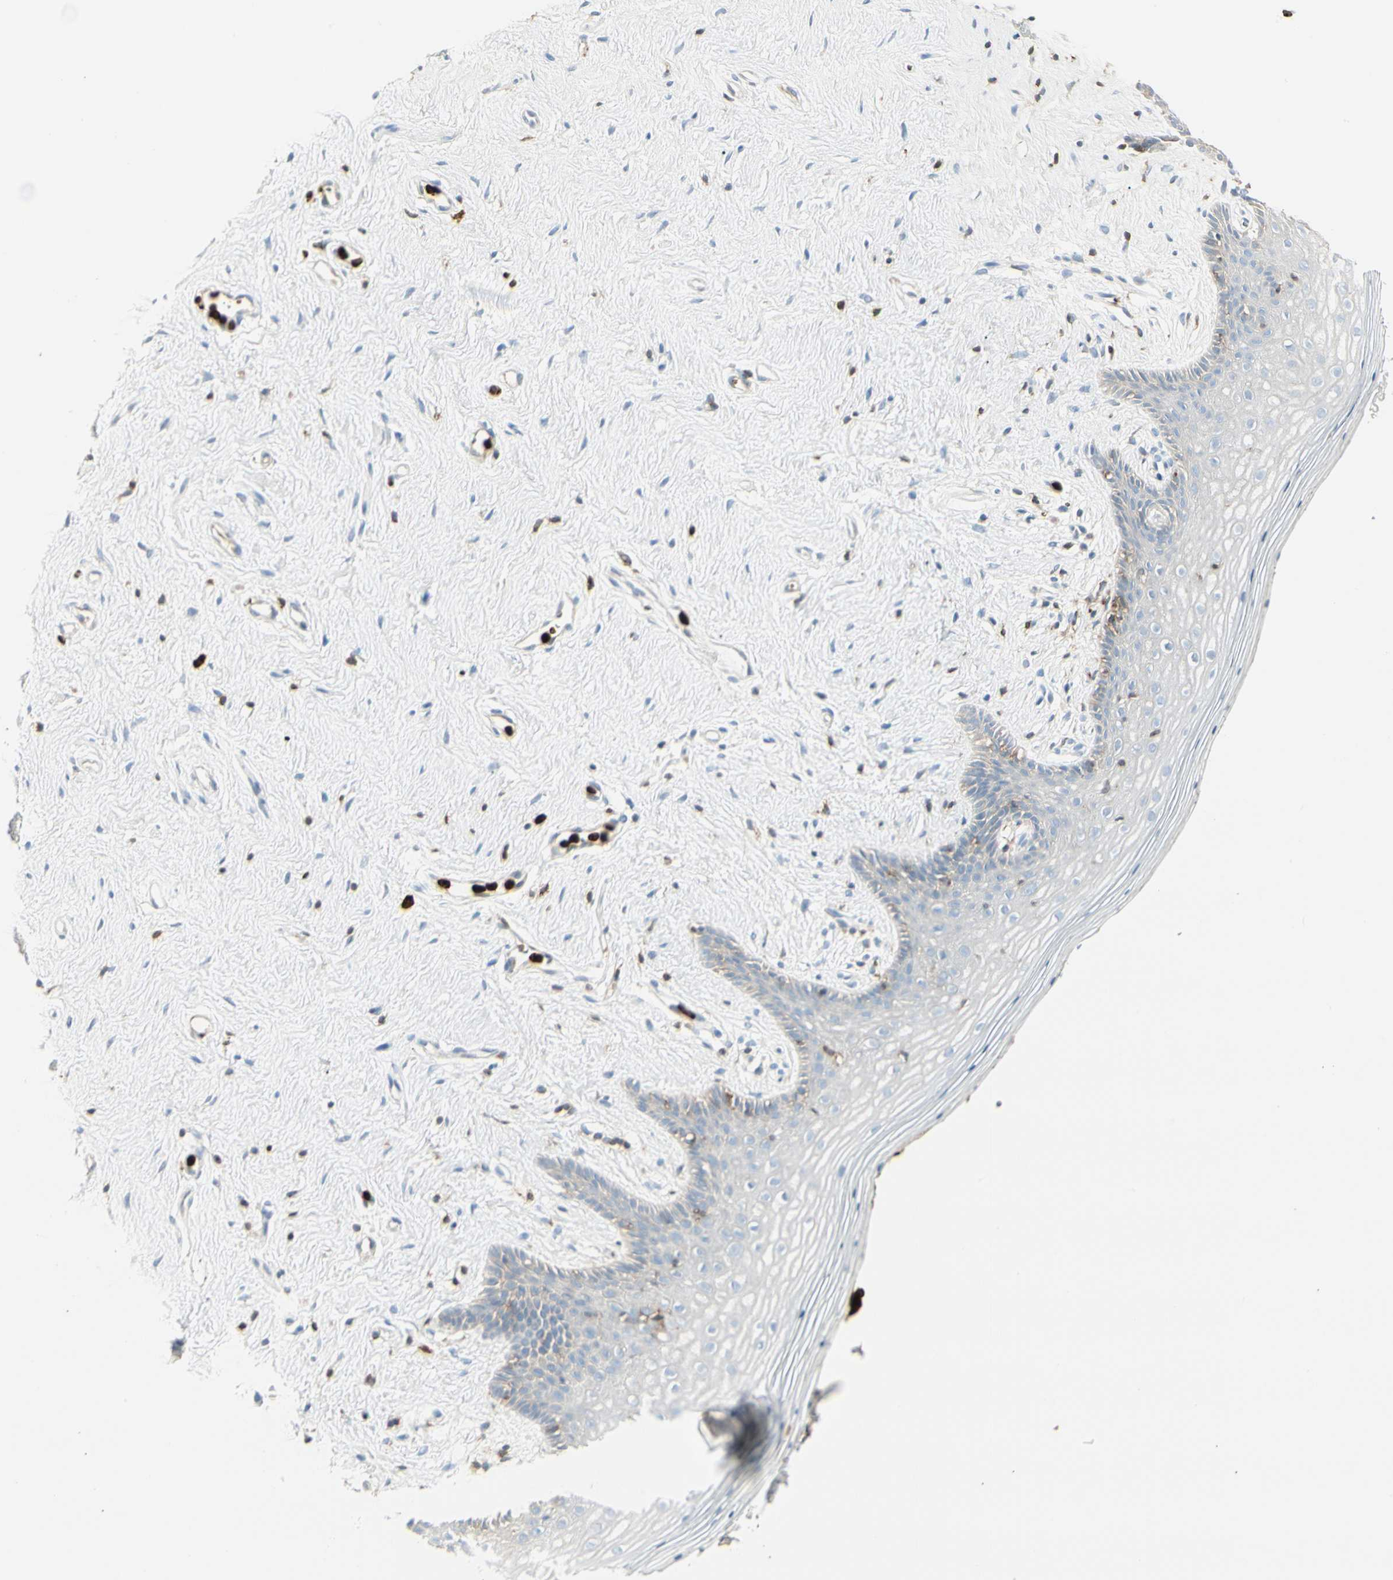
{"staining": {"intensity": "negative", "quantity": "none", "location": "none"}, "tissue": "vagina", "cell_type": "Squamous epithelial cells", "image_type": "normal", "snomed": [{"axis": "morphology", "description": "Normal tissue, NOS"}, {"axis": "topography", "description": "Vagina"}], "caption": "Benign vagina was stained to show a protein in brown. There is no significant expression in squamous epithelial cells. (Stains: DAB IHC with hematoxylin counter stain, Microscopy: brightfield microscopy at high magnification).", "gene": "ITGB2", "patient": {"sex": "female", "age": 44}}